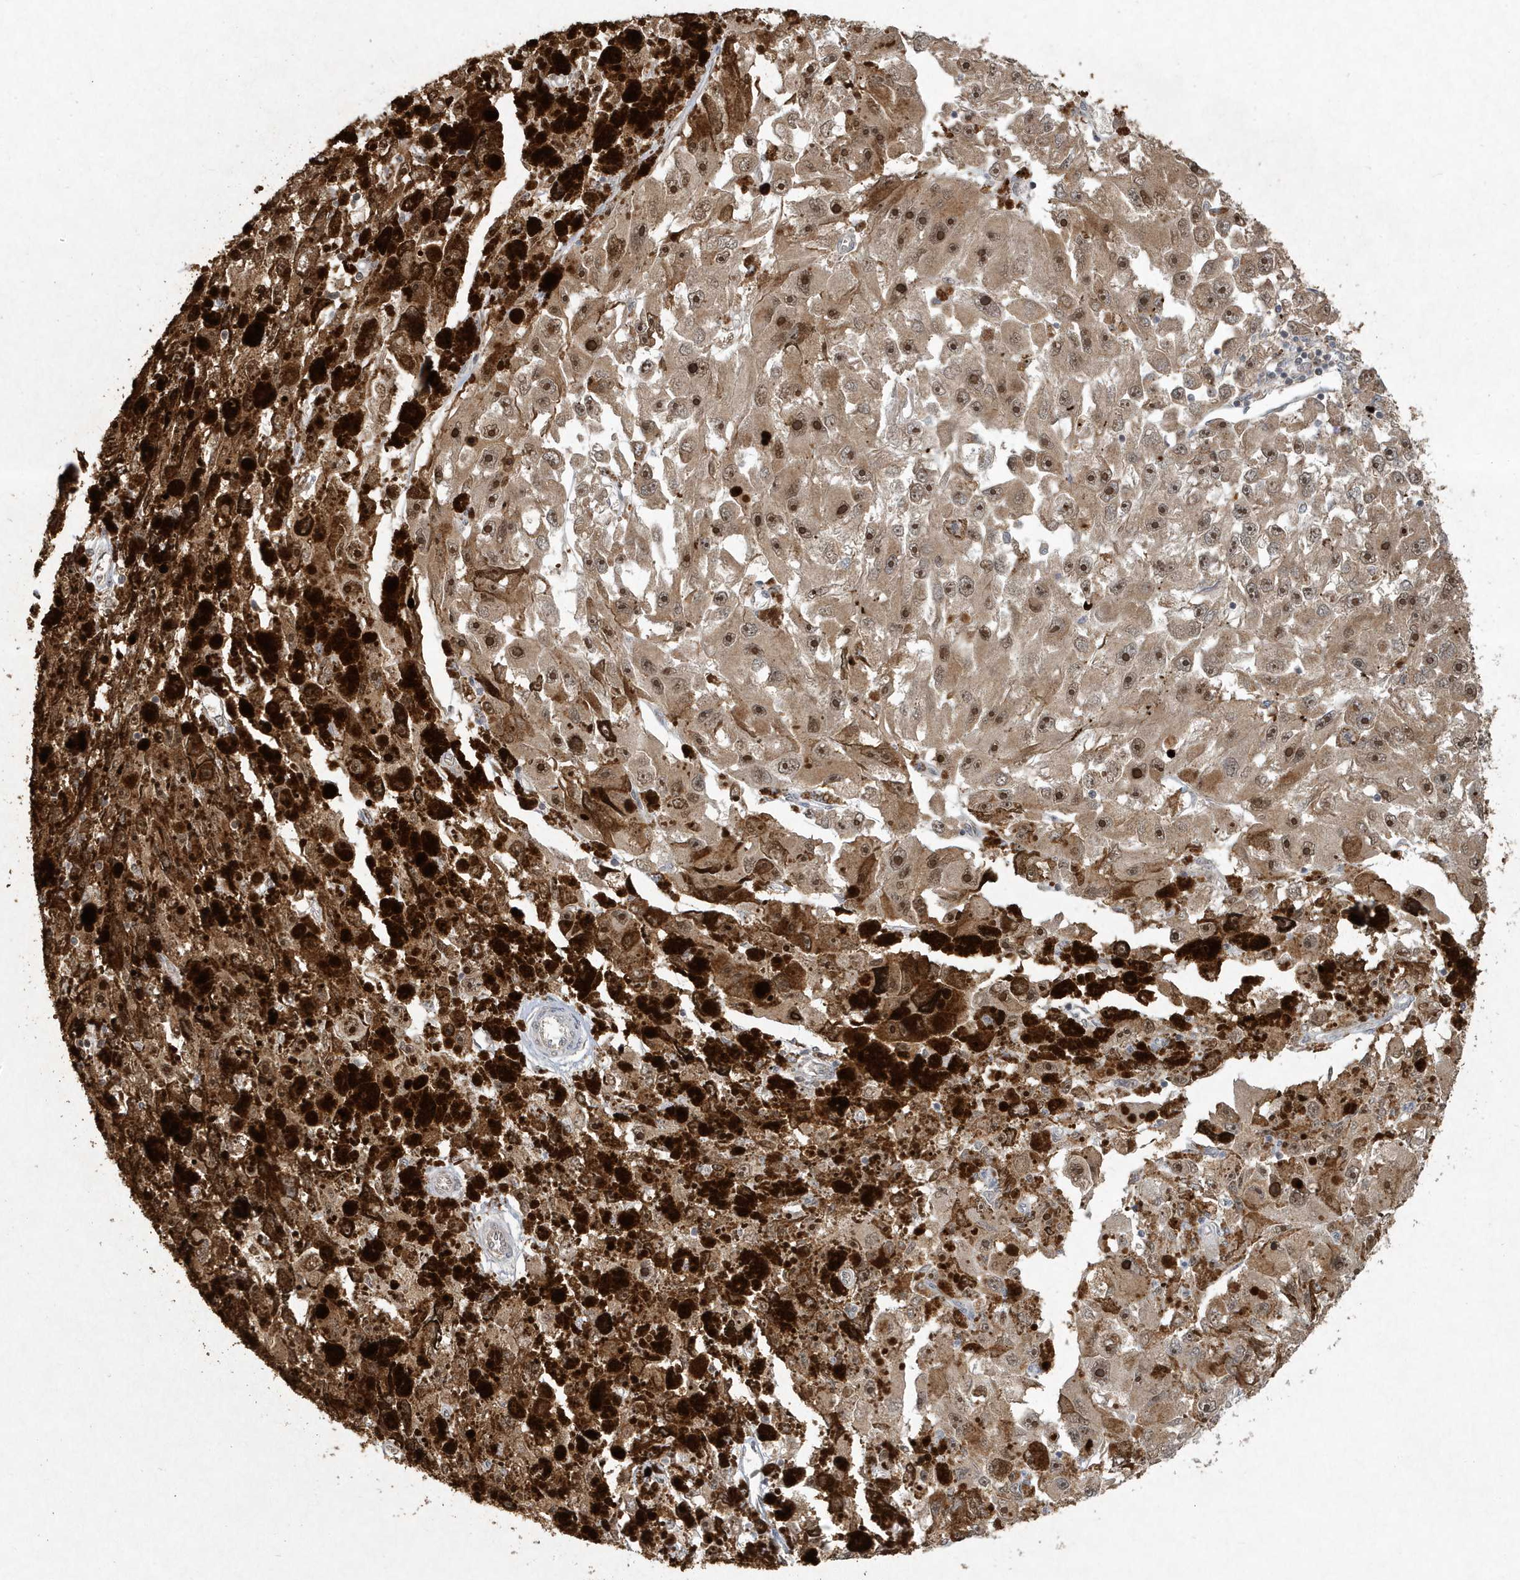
{"staining": {"intensity": "strong", "quantity": ">75%", "location": "cytoplasmic/membranous,nuclear"}, "tissue": "melanoma", "cell_type": "Tumor cells", "image_type": "cancer", "snomed": [{"axis": "morphology", "description": "Malignant melanoma, NOS"}, {"axis": "topography", "description": "Skin"}], "caption": "Protein expression analysis of melanoma displays strong cytoplasmic/membranous and nuclear expression in approximately >75% of tumor cells.", "gene": "ABCB9", "patient": {"sex": "female", "age": 104}}